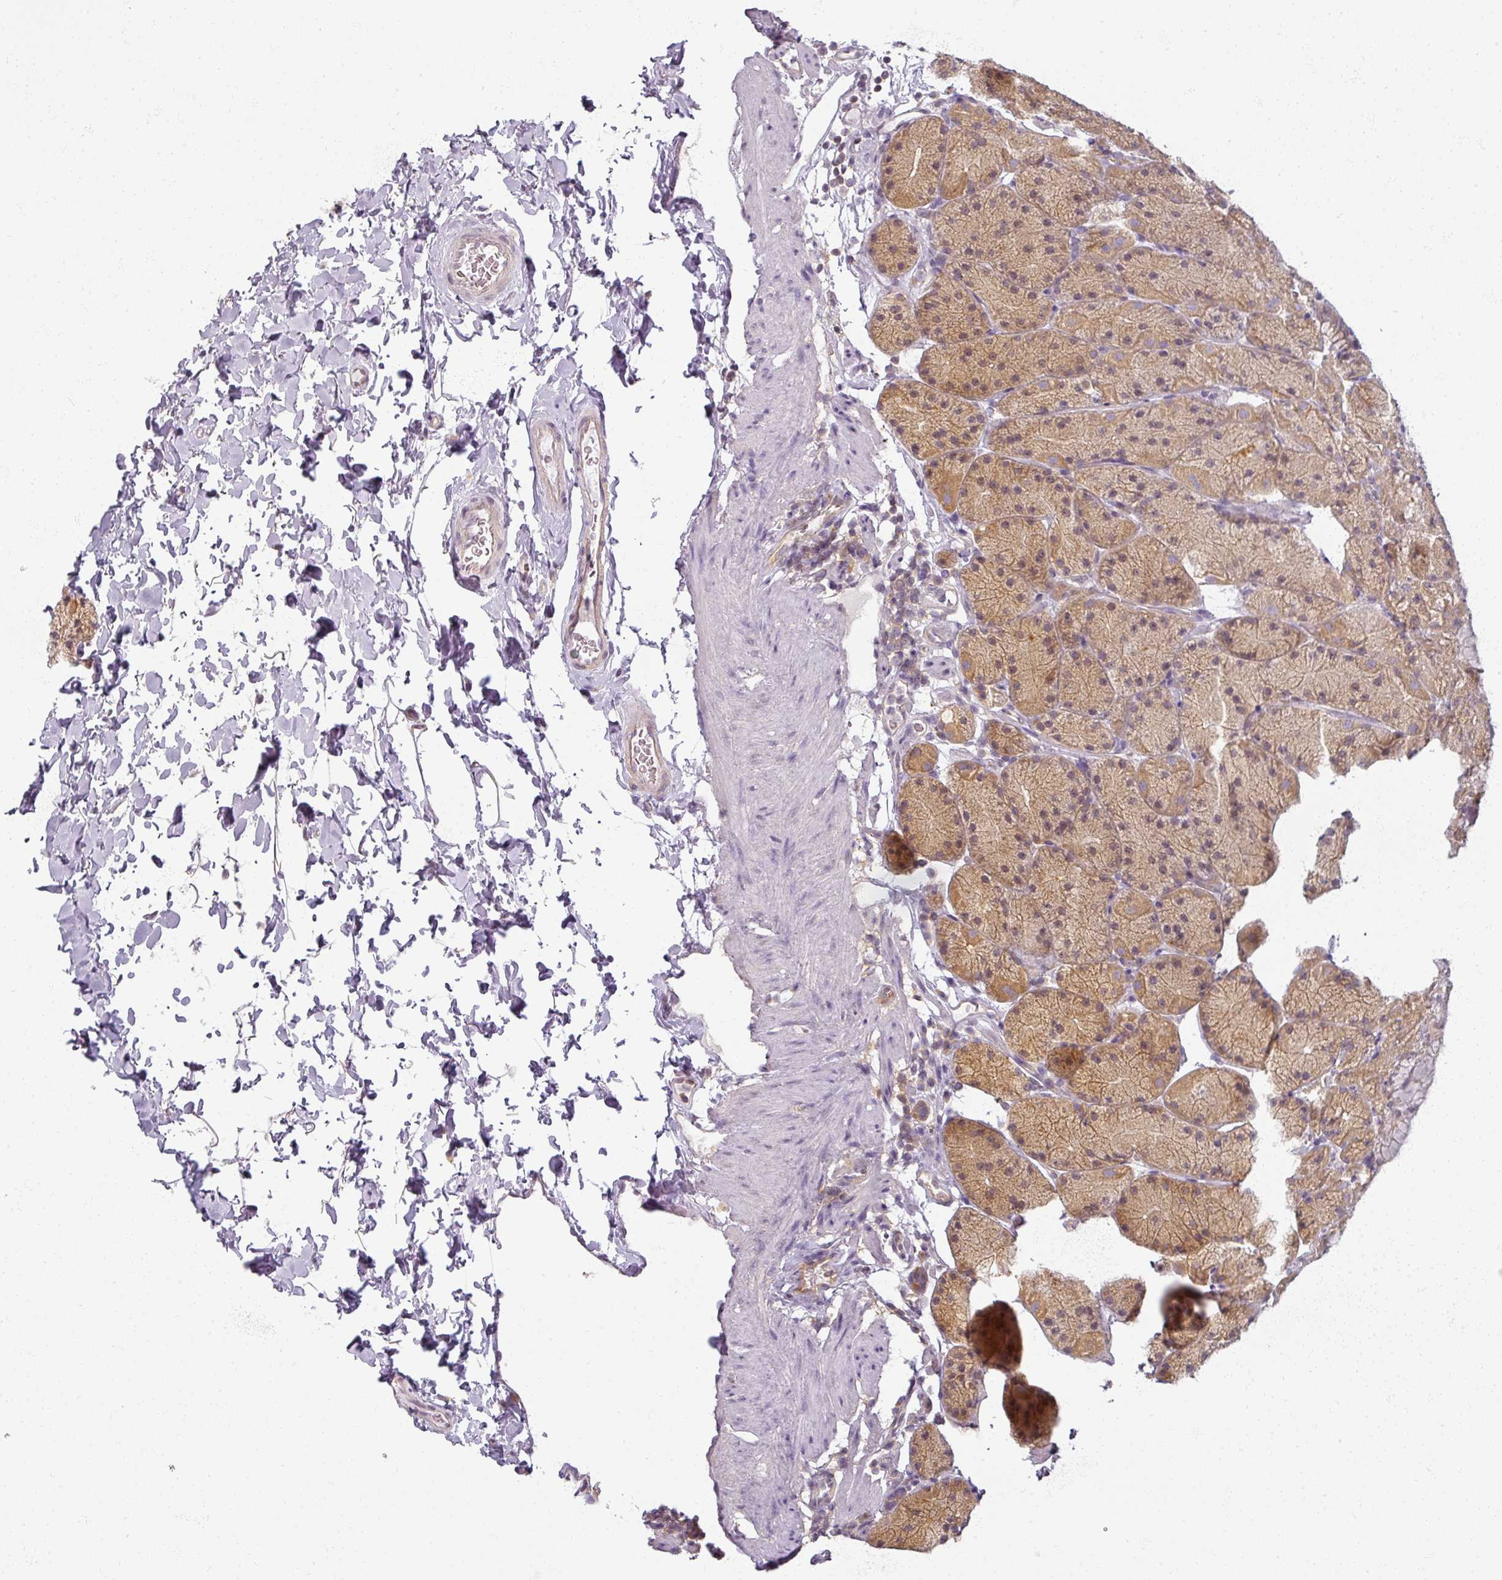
{"staining": {"intensity": "moderate", "quantity": ">75%", "location": "cytoplasmic/membranous"}, "tissue": "stomach", "cell_type": "Glandular cells", "image_type": "normal", "snomed": [{"axis": "morphology", "description": "Normal tissue, NOS"}, {"axis": "topography", "description": "Stomach, upper"}, {"axis": "topography", "description": "Stomach, lower"}], "caption": "DAB immunohistochemical staining of benign human stomach demonstrates moderate cytoplasmic/membranous protein staining in approximately >75% of glandular cells.", "gene": "AGPAT4", "patient": {"sex": "male", "age": 67}}